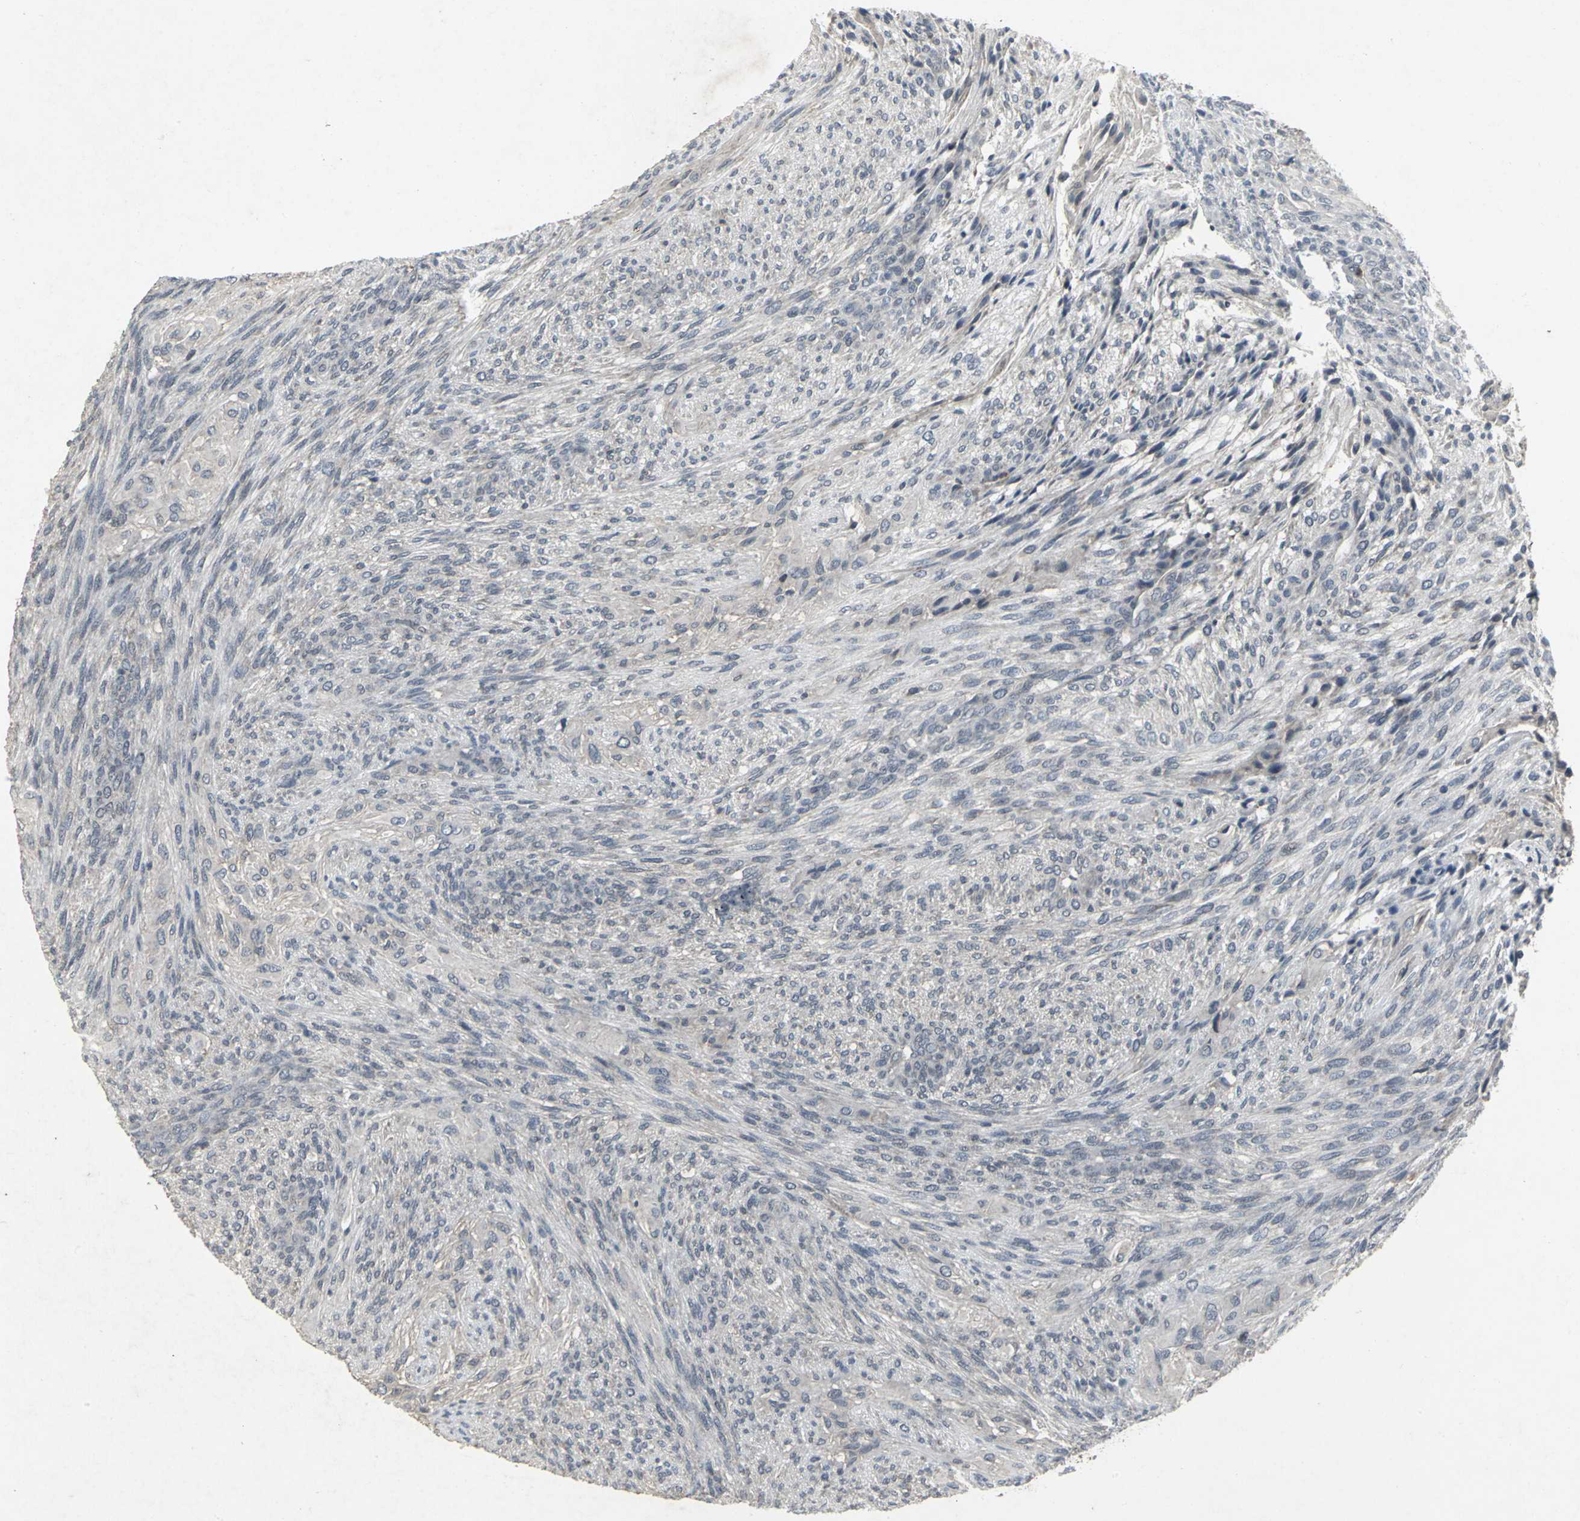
{"staining": {"intensity": "negative", "quantity": "none", "location": "none"}, "tissue": "glioma", "cell_type": "Tumor cells", "image_type": "cancer", "snomed": [{"axis": "morphology", "description": "Glioma, malignant, High grade"}, {"axis": "topography", "description": "Cerebral cortex"}], "caption": "Tumor cells show no significant positivity in glioma.", "gene": "BMP4", "patient": {"sex": "female", "age": 55}}